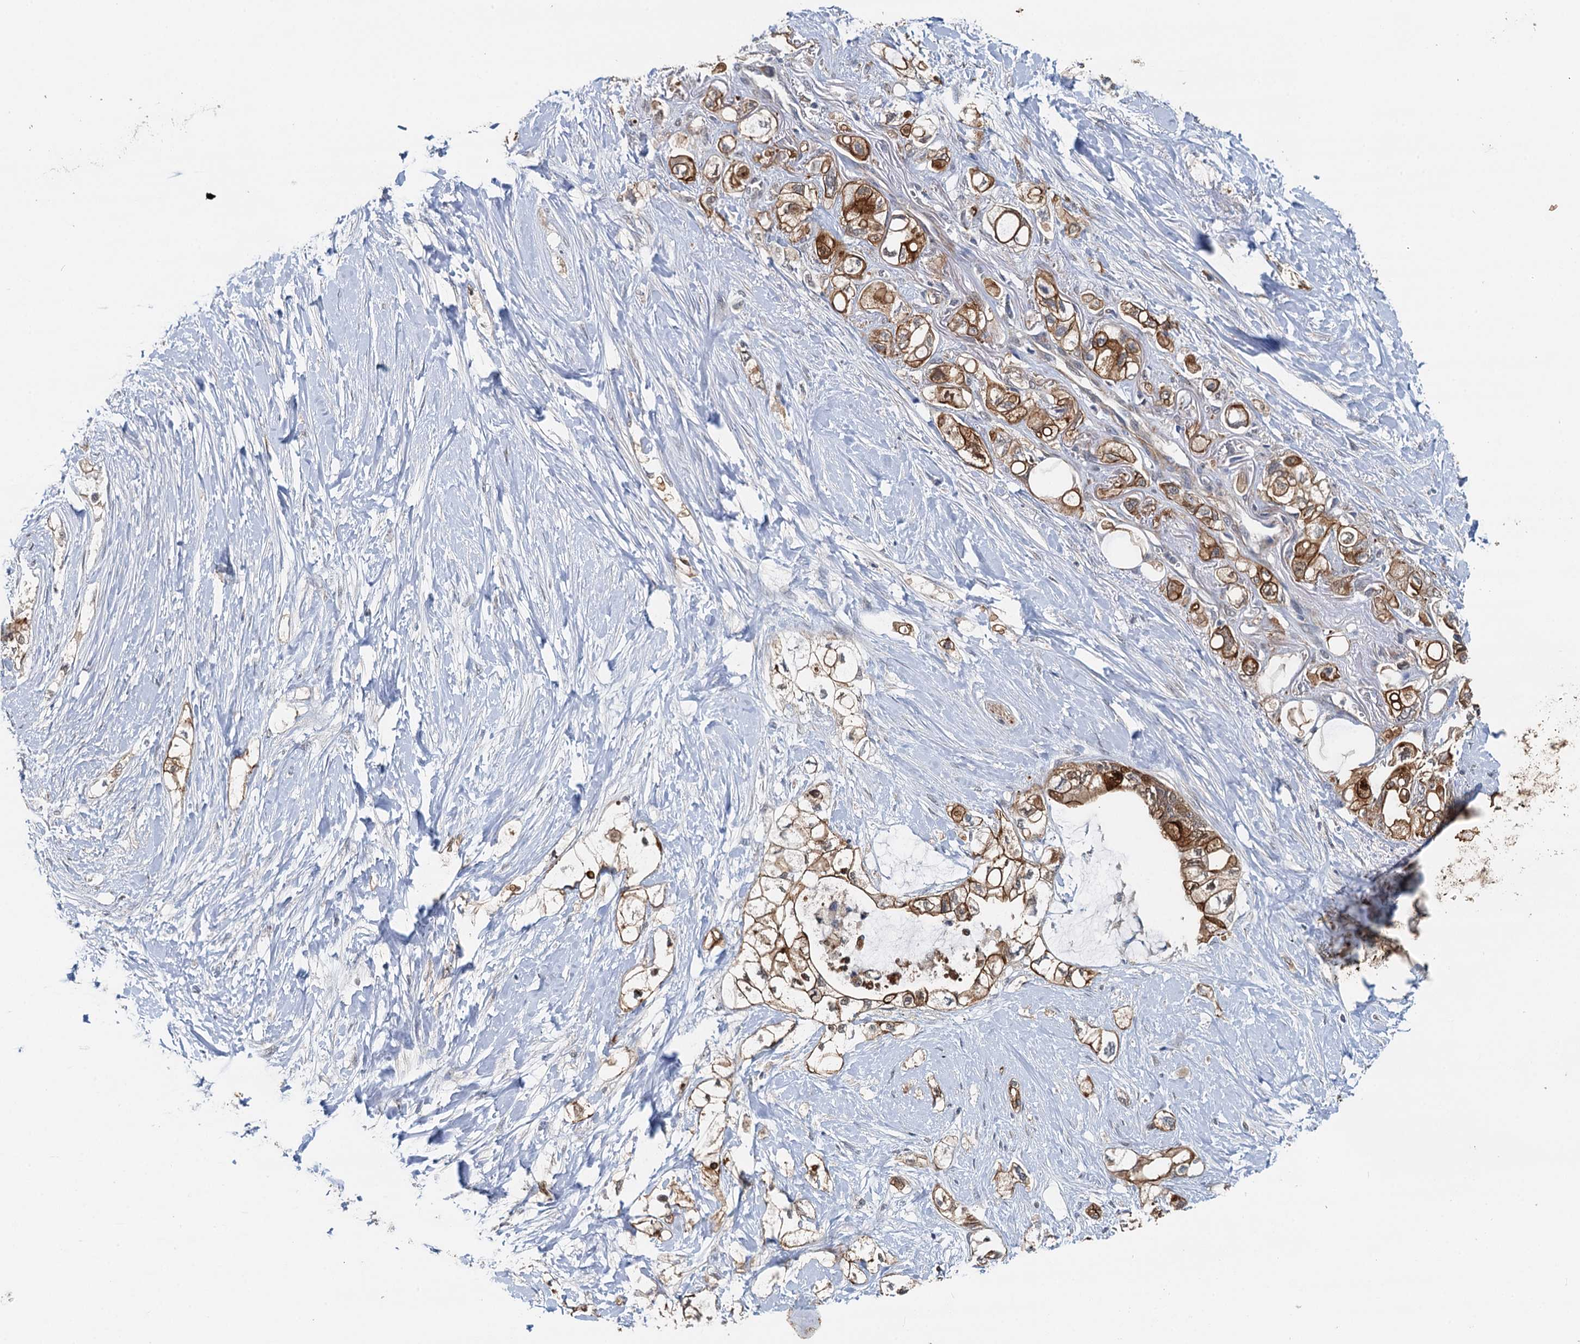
{"staining": {"intensity": "strong", "quantity": ">75%", "location": "cytoplasmic/membranous"}, "tissue": "pancreatic cancer", "cell_type": "Tumor cells", "image_type": "cancer", "snomed": [{"axis": "morphology", "description": "Adenocarcinoma, NOS"}, {"axis": "topography", "description": "Pancreas"}], "caption": "The histopathology image reveals immunohistochemical staining of pancreatic cancer (adenocarcinoma). There is strong cytoplasmic/membranous positivity is appreciated in about >75% of tumor cells.", "gene": "LRRK2", "patient": {"sex": "male", "age": 70}}